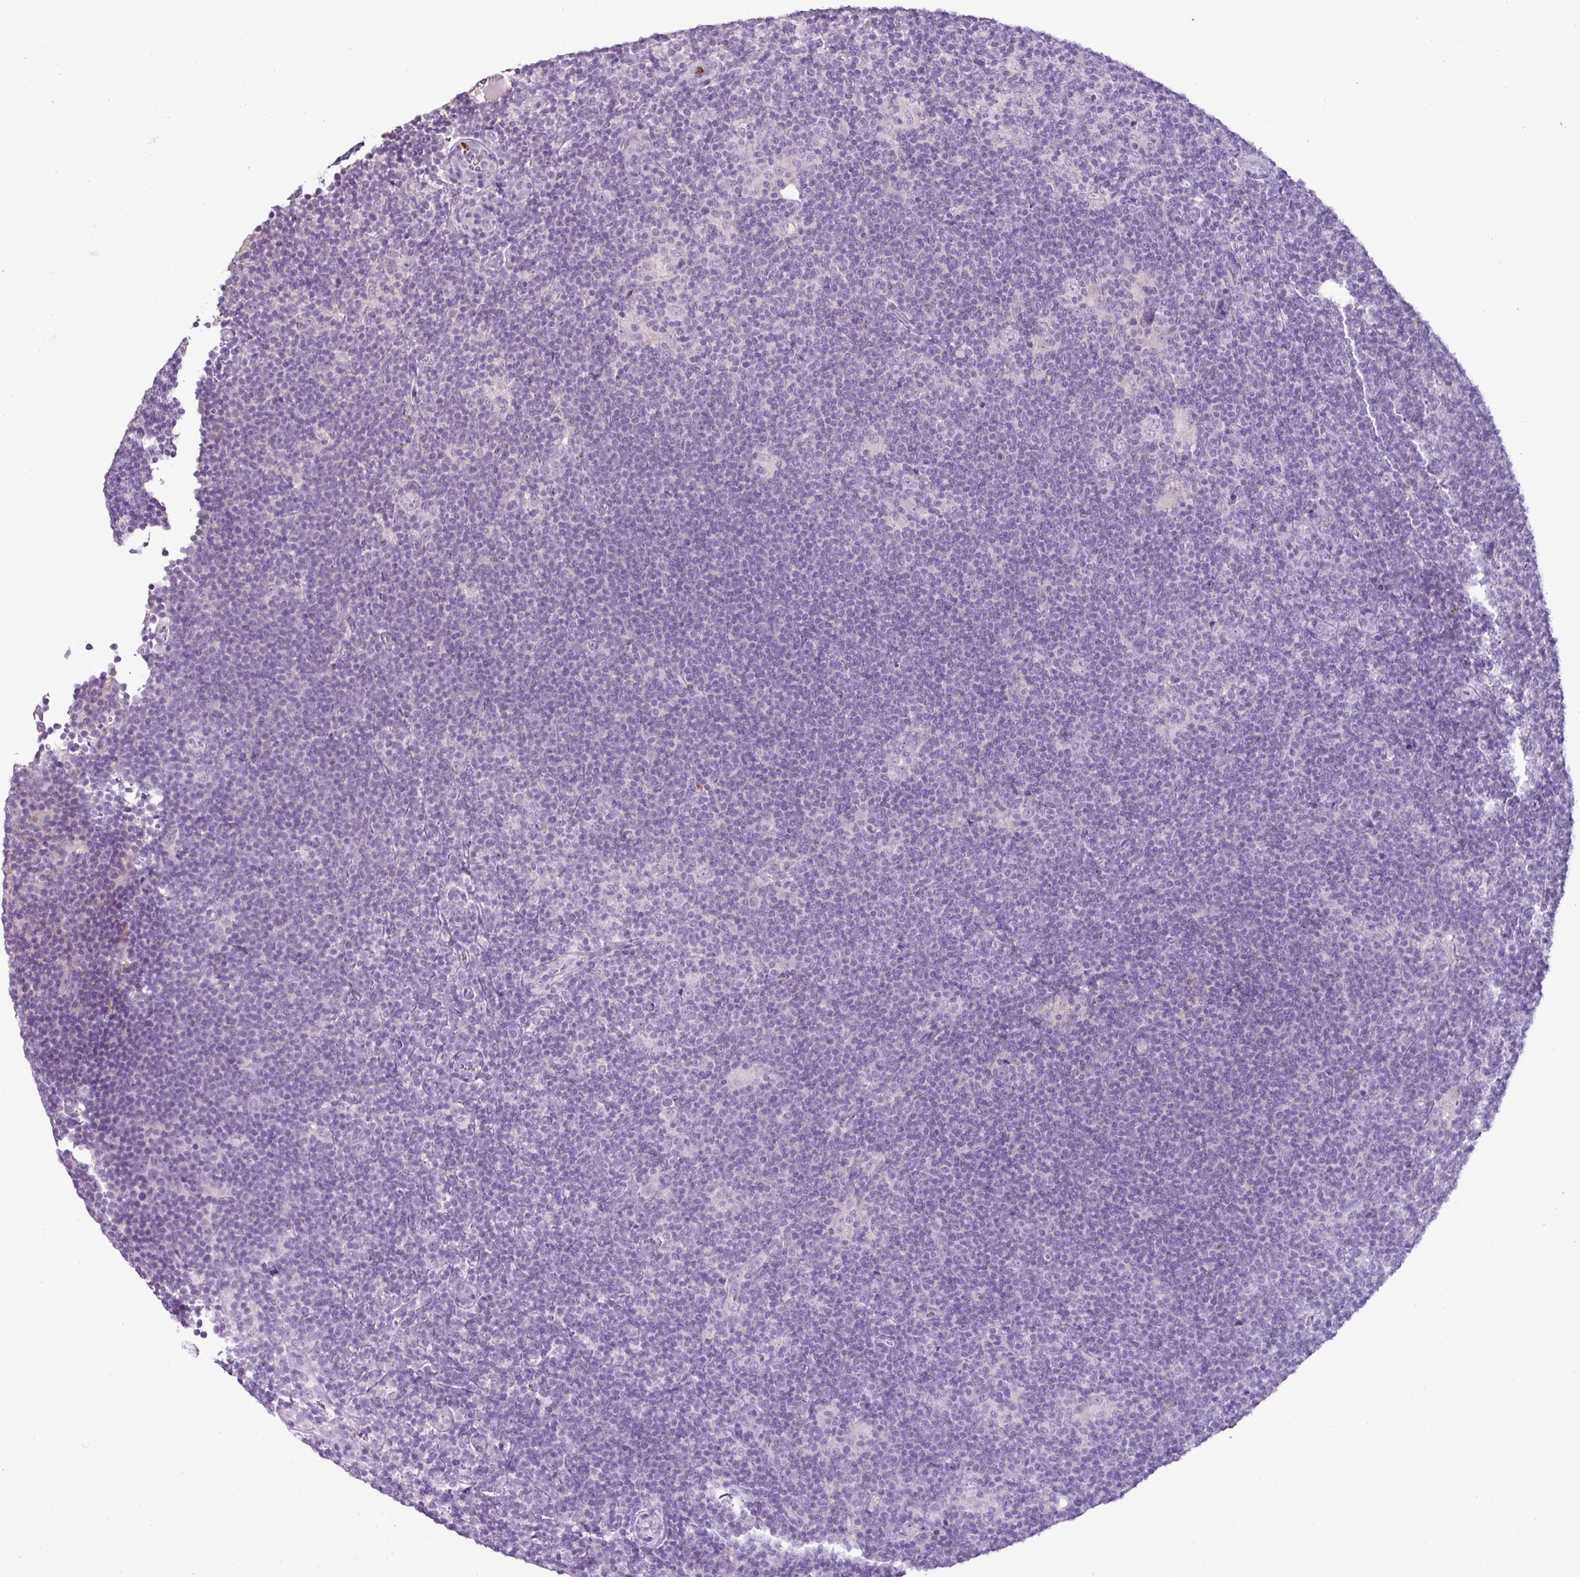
{"staining": {"intensity": "negative", "quantity": "none", "location": "none"}, "tissue": "lymphoma", "cell_type": "Tumor cells", "image_type": "cancer", "snomed": [{"axis": "morphology", "description": "Hodgkin's disease, NOS"}, {"axis": "topography", "description": "Lymph node"}], "caption": "This is a photomicrograph of immunohistochemistry staining of Hodgkin's disease, which shows no expression in tumor cells.", "gene": "HTR3E", "patient": {"sex": "female", "age": 57}}